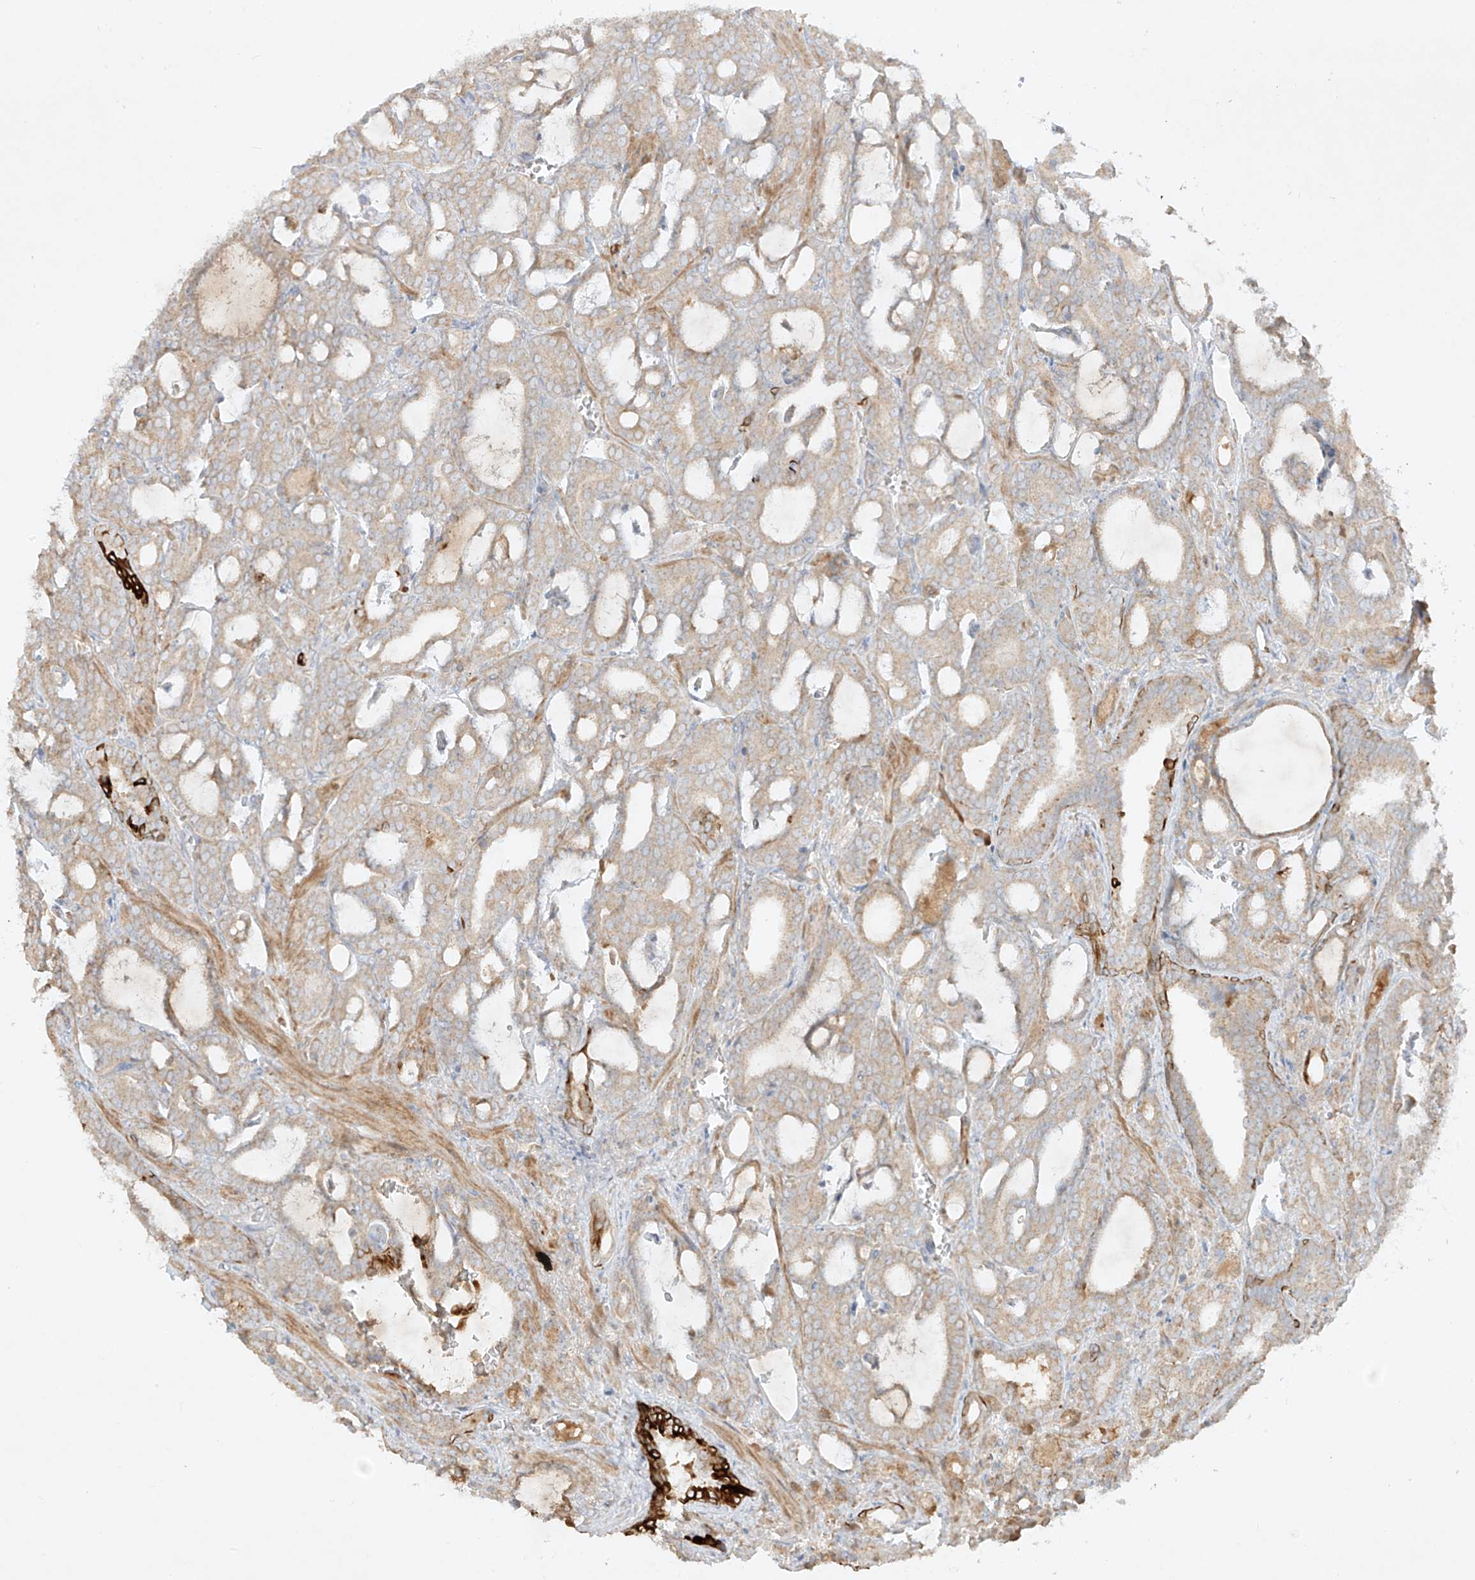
{"staining": {"intensity": "weak", "quantity": ">75%", "location": "cytoplasmic/membranous"}, "tissue": "prostate cancer", "cell_type": "Tumor cells", "image_type": "cancer", "snomed": [{"axis": "morphology", "description": "Adenocarcinoma, High grade"}, {"axis": "topography", "description": "Prostate and seminal vesicle, NOS"}], "caption": "Immunohistochemistry staining of adenocarcinoma (high-grade) (prostate), which demonstrates low levels of weak cytoplasmic/membranous positivity in about >75% of tumor cells indicating weak cytoplasmic/membranous protein staining. The staining was performed using DAB (brown) for protein detection and nuclei were counterstained in hematoxylin (blue).", "gene": "KPNA7", "patient": {"sex": "male", "age": 67}}